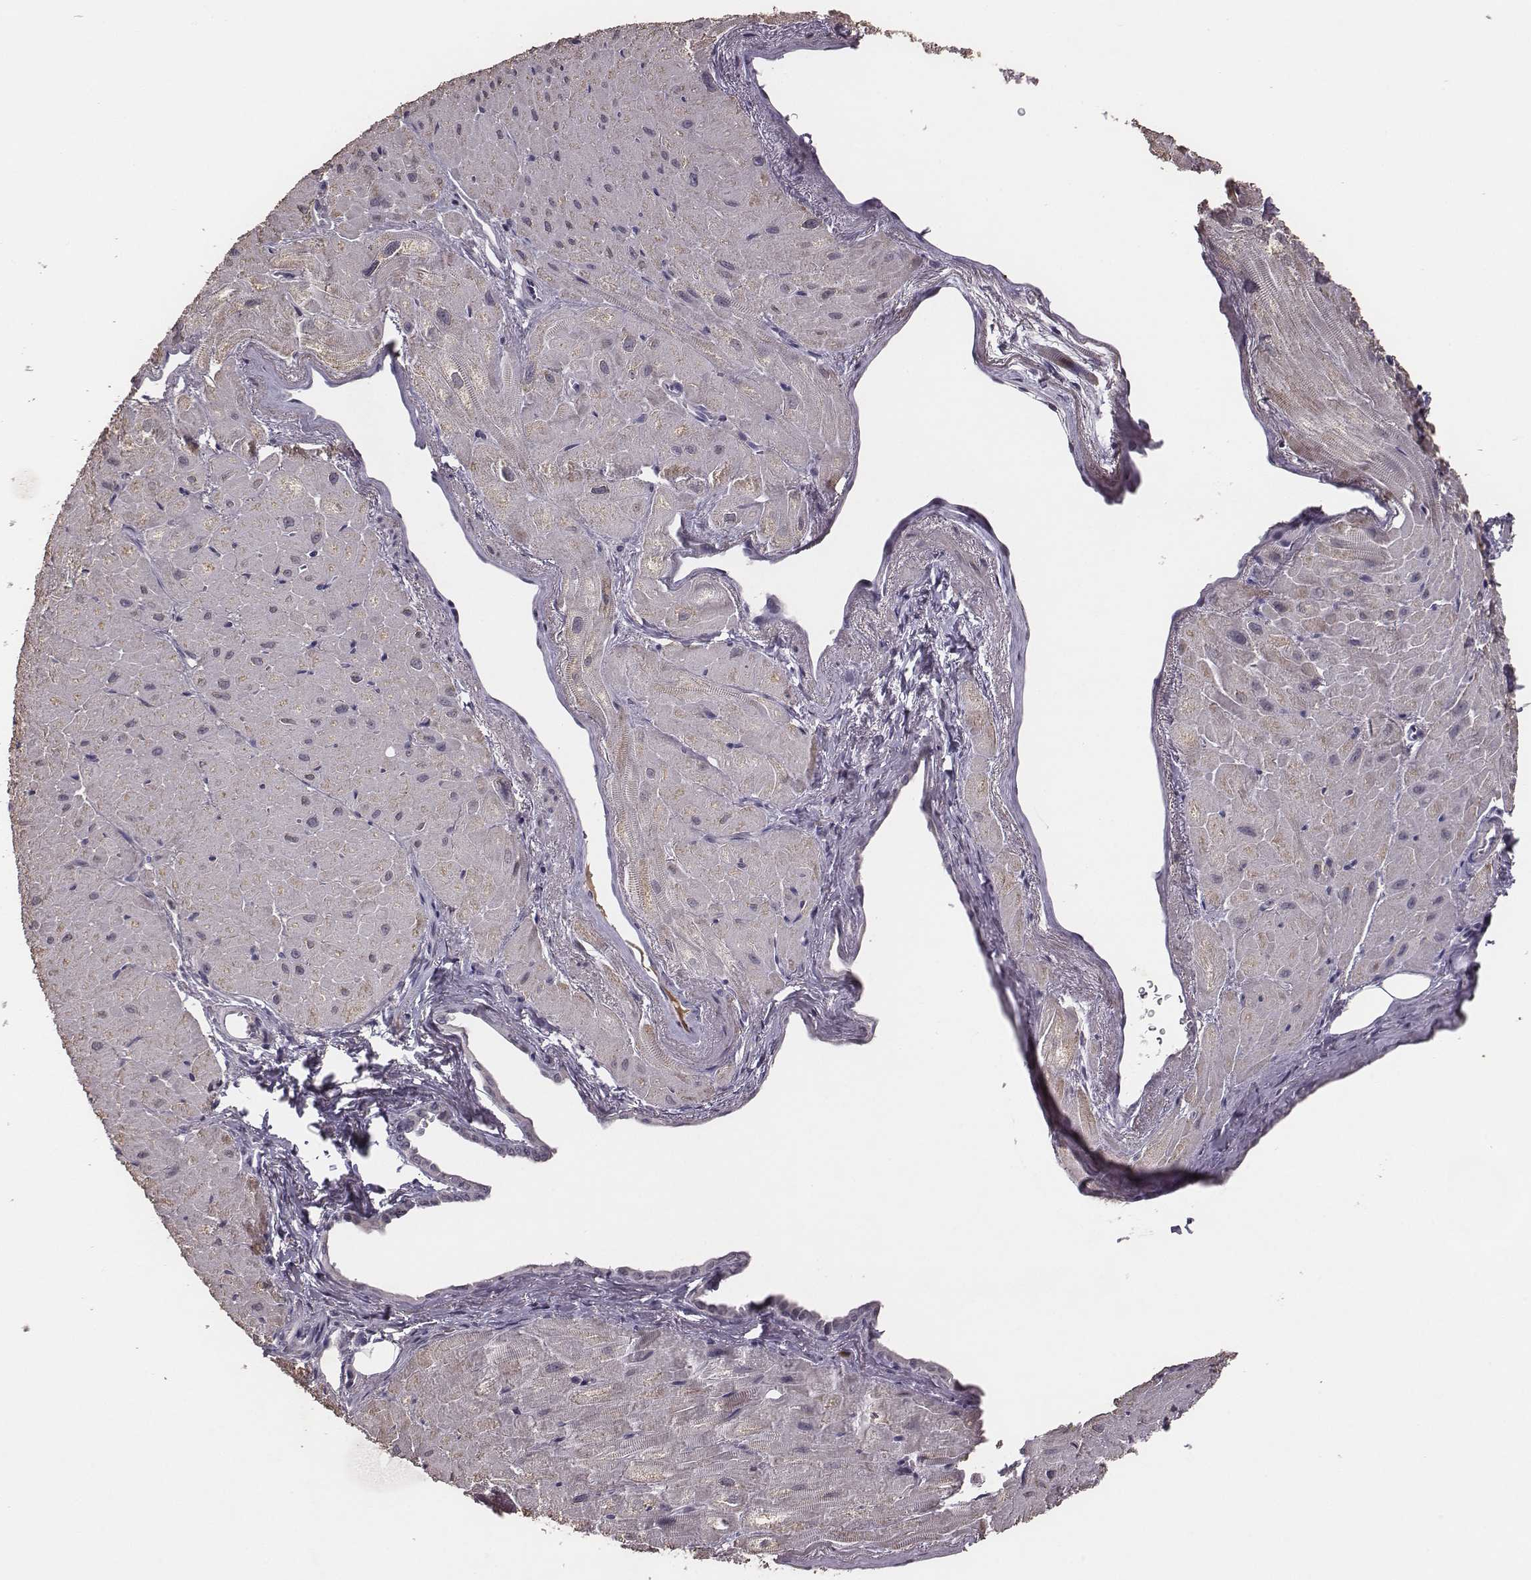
{"staining": {"intensity": "negative", "quantity": "none", "location": "none"}, "tissue": "heart muscle", "cell_type": "Cardiomyocytes", "image_type": "normal", "snomed": [{"axis": "morphology", "description": "Normal tissue, NOS"}, {"axis": "topography", "description": "Heart"}], "caption": "Heart muscle stained for a protein using immunohistochemistry demonstrates no positivity cardiomyocytes.", "gene": "SLC22A6", "patient": {"sex": "male", "age": 62}}